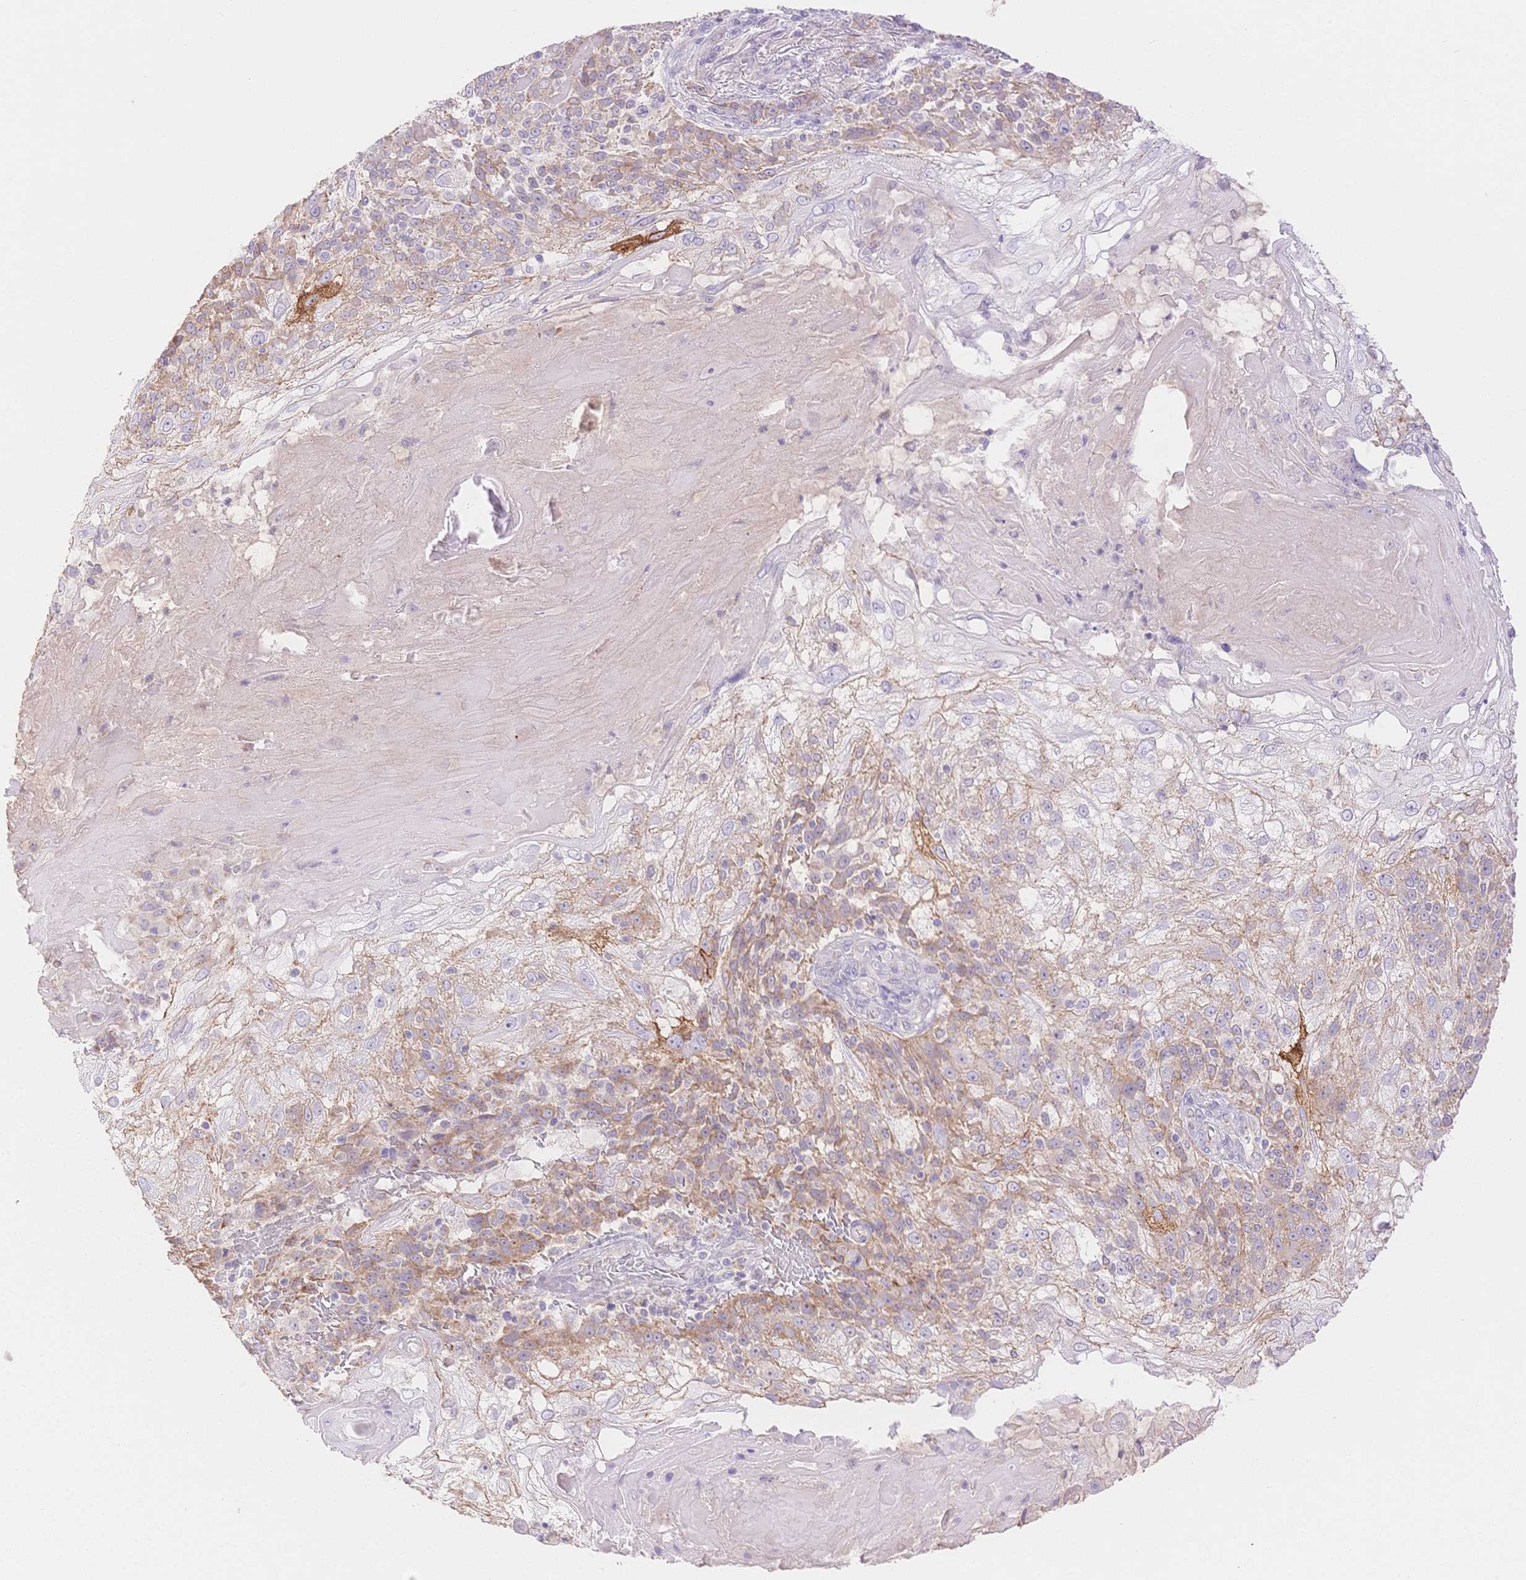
{"staining": {"intensity": "weak", "quantity": "<25%", "location": "cytoplasmic/membranous"}, "tissue": "skin cancer", "cell_type": "Tumor cells", "image_type": "cancer", "snomed": [{"axis": "morphology", "description": "Normal tissue, NOS"}, {"axis": "morphology", "description": "Squamous cell carcinoma, NOS"}, {"axis": "topography", "description": "Skin"}], "caption": "Immunohistochemical staining of human skin cancer (squamous cell carcinoma) displays no significant positivity in tumor cells.", "gene": "WDR54", "patient": {"sex": "female", "age": 83}}